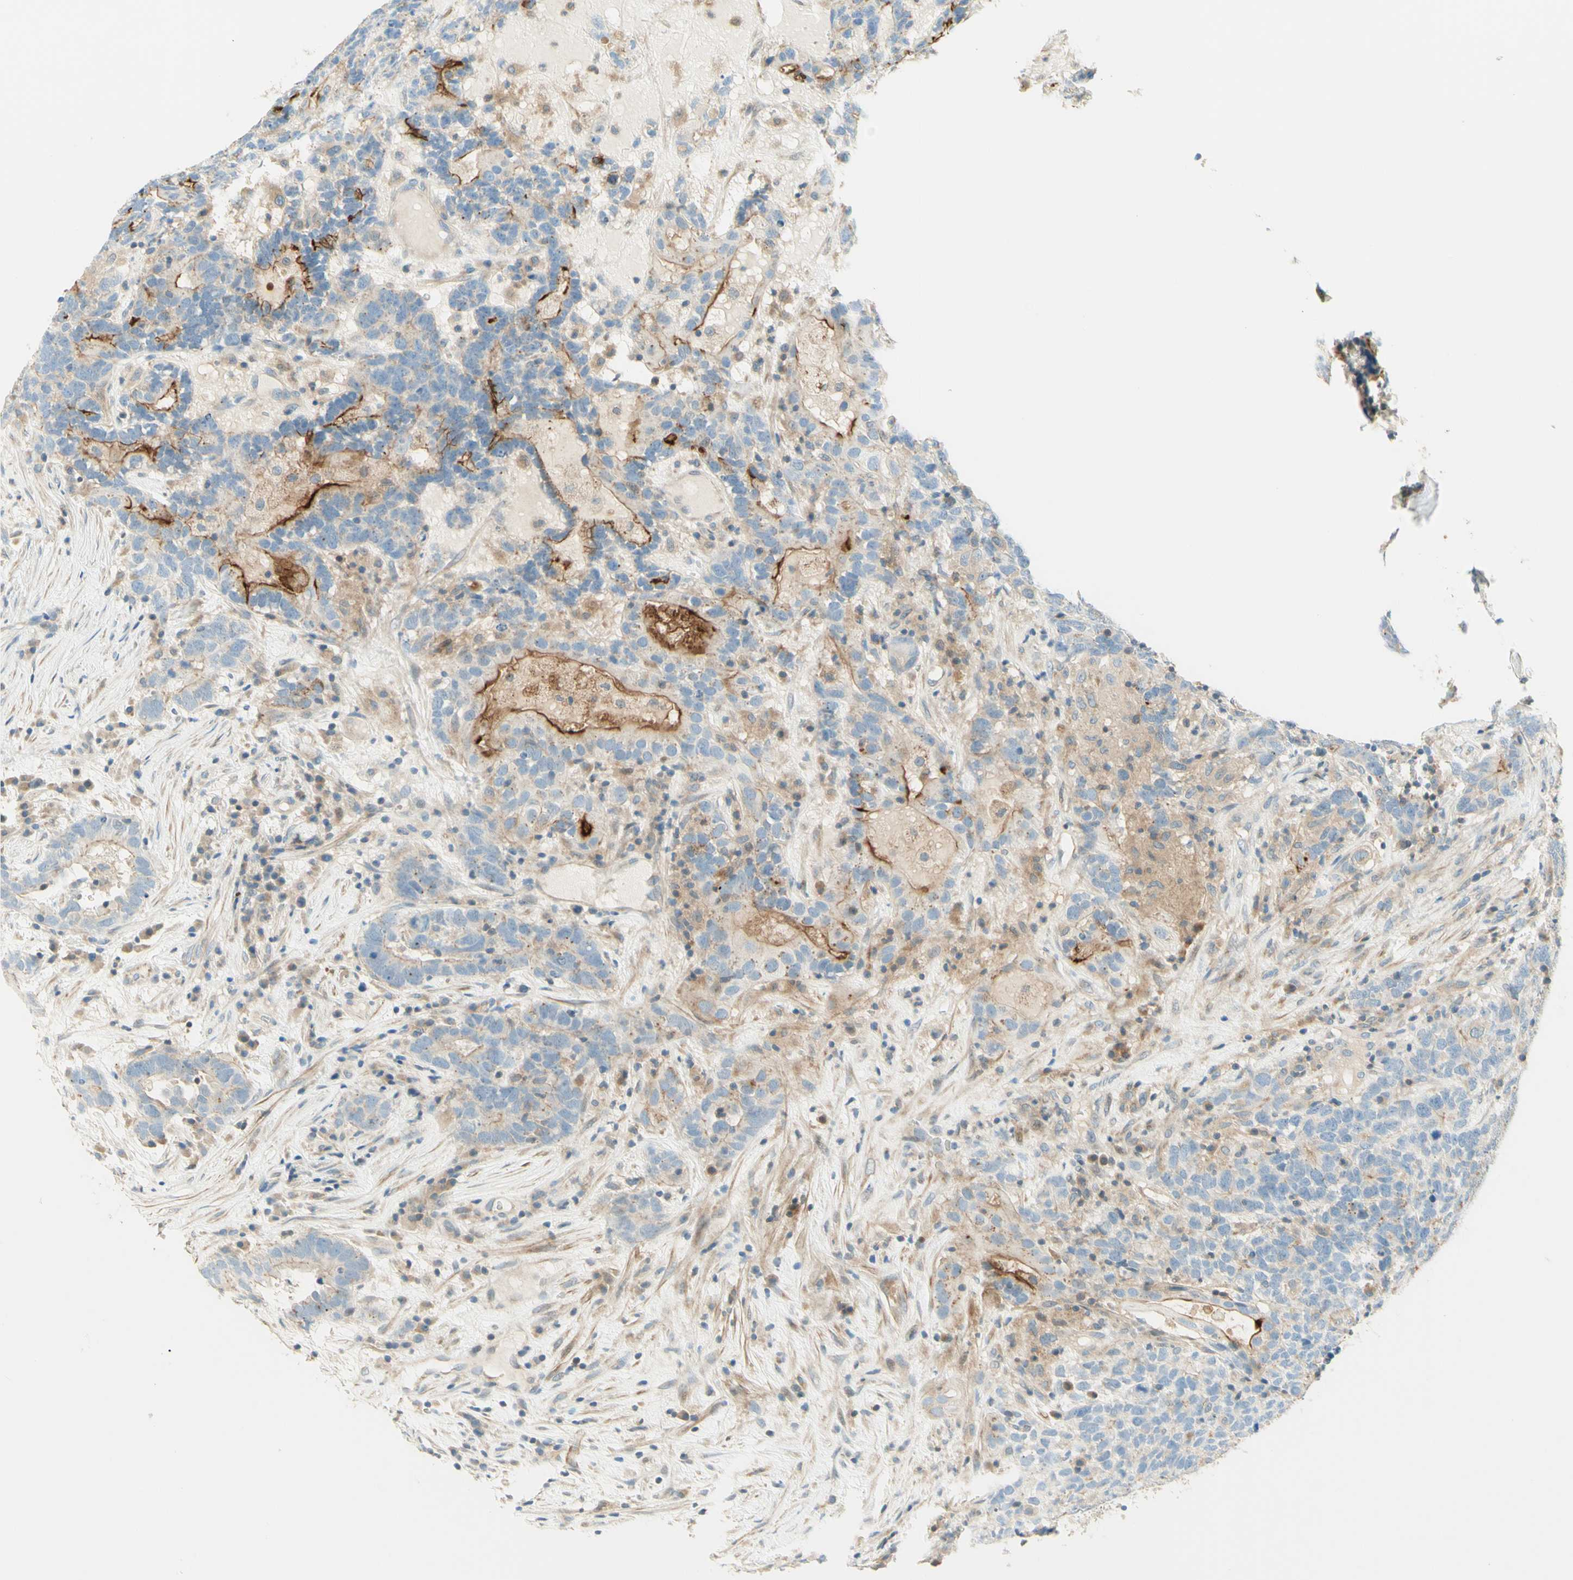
{"staining": {"intensity": "moderate", "quantity": "25%-75%", "location": "cytoplasmic/membranous"}, "tissue": "testis cancer", "cell_type": "Tumor cells", "image_type": "cancer", "snomed": [{"axis": "morphology", "description": "Carcinoma, Embryonal, NOS"}, {"axis": "topography", "description": "Testis"}], "caption": "Immunohistochemical staining of testis cancer exhibits medium levels of moderate cytoplasmic/membranous protein positivity in approximately 25%-75% of tumor cells. Immunohistochemistry (ihc) stains the protein in brown and the nuclei are stained blue.", "gene": "PROM1", "patient": {"sex": "male", "age": 26}}